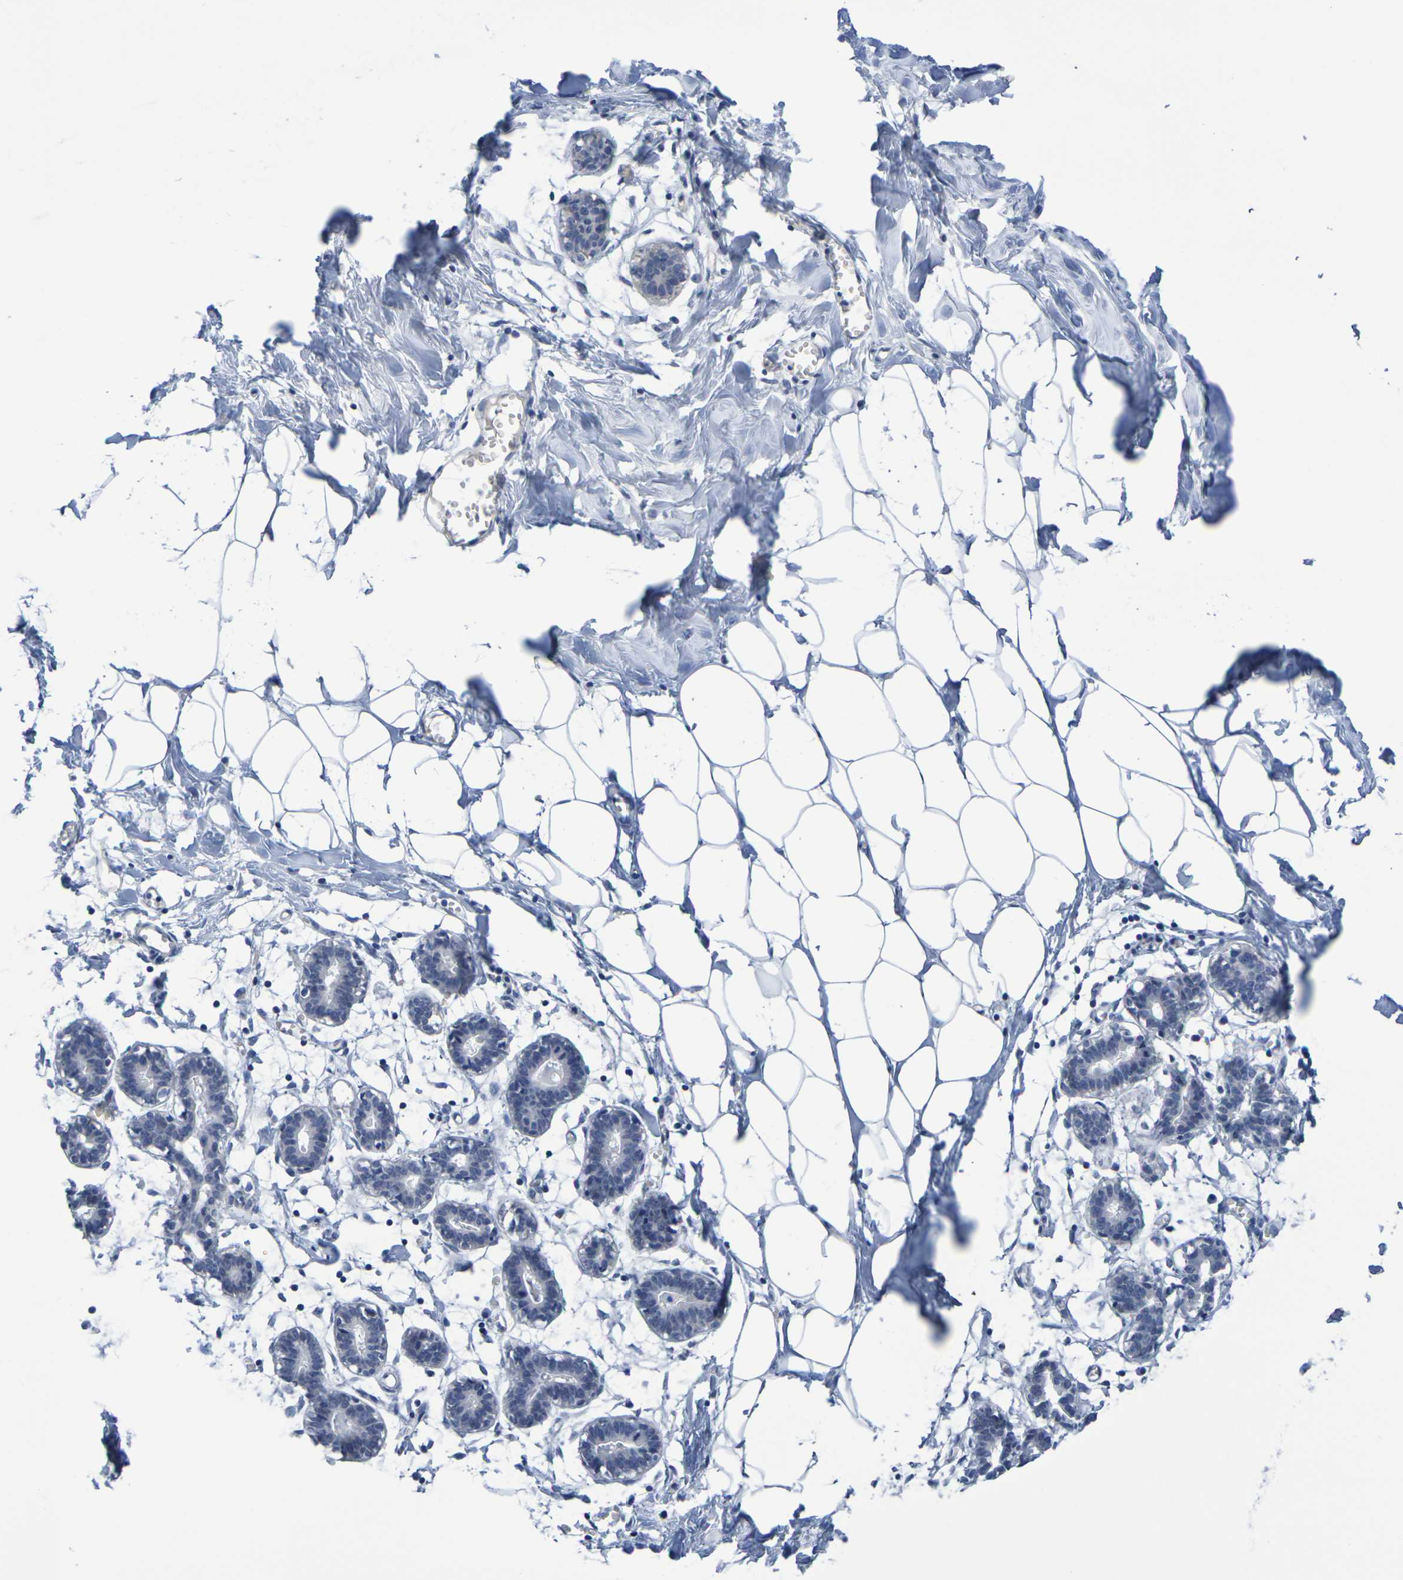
{"staining": {"intensity": "negative", "quantity": "none", "location": "none"}, "tissue": "breast", "cell_type": "Adipocytes", "image_type": "normal", "snomed": [{"axis": "morphology", "description": "Normal tissue, NOS"}, {"axis": "topography", "description": "Breast"}], "caption": "The histopathology image demonstrates no staining of adipocytes in normal breast. (IHC, brightfield microscopy, high magnification).", "gene": "CHRNB1", "patient": {"sex": "female", "age": 27}}